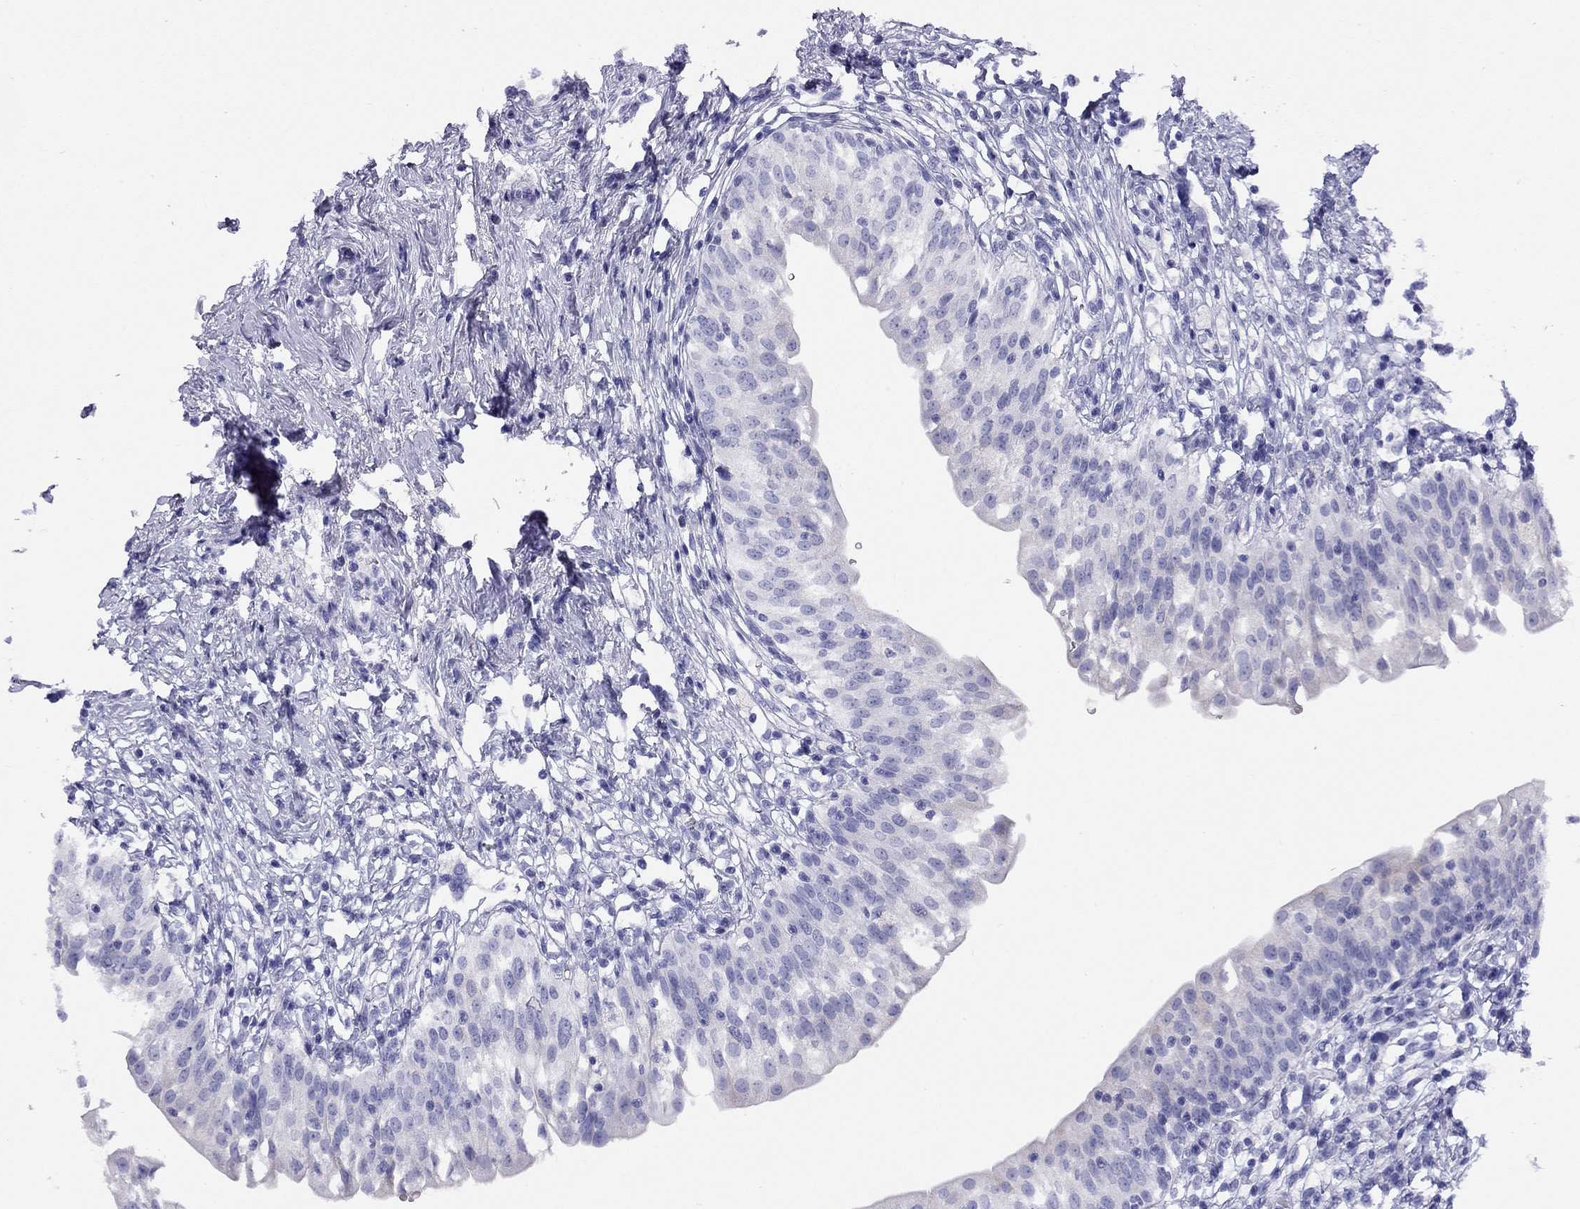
{"staining": {"intensity": "negative", "quantity": "none", "location": "none"}, "tissue": "urinary bladder", "cell_type": "Urothelial cells", "image_type": "normal", "snomed": [{"axis": "morphology", "description": "Normal tissue, NOS"}, {"axis": "topography", "description": "Urinary bladder"}], "caption": "Urothelial cells are negative for brown protein staining in unremarkable urinary bladder. (Immunohistochemistry, brightfield microscopy, high magnification).", "gene": "LRIT2", "patient": {"sex": "male", "age": 76}}